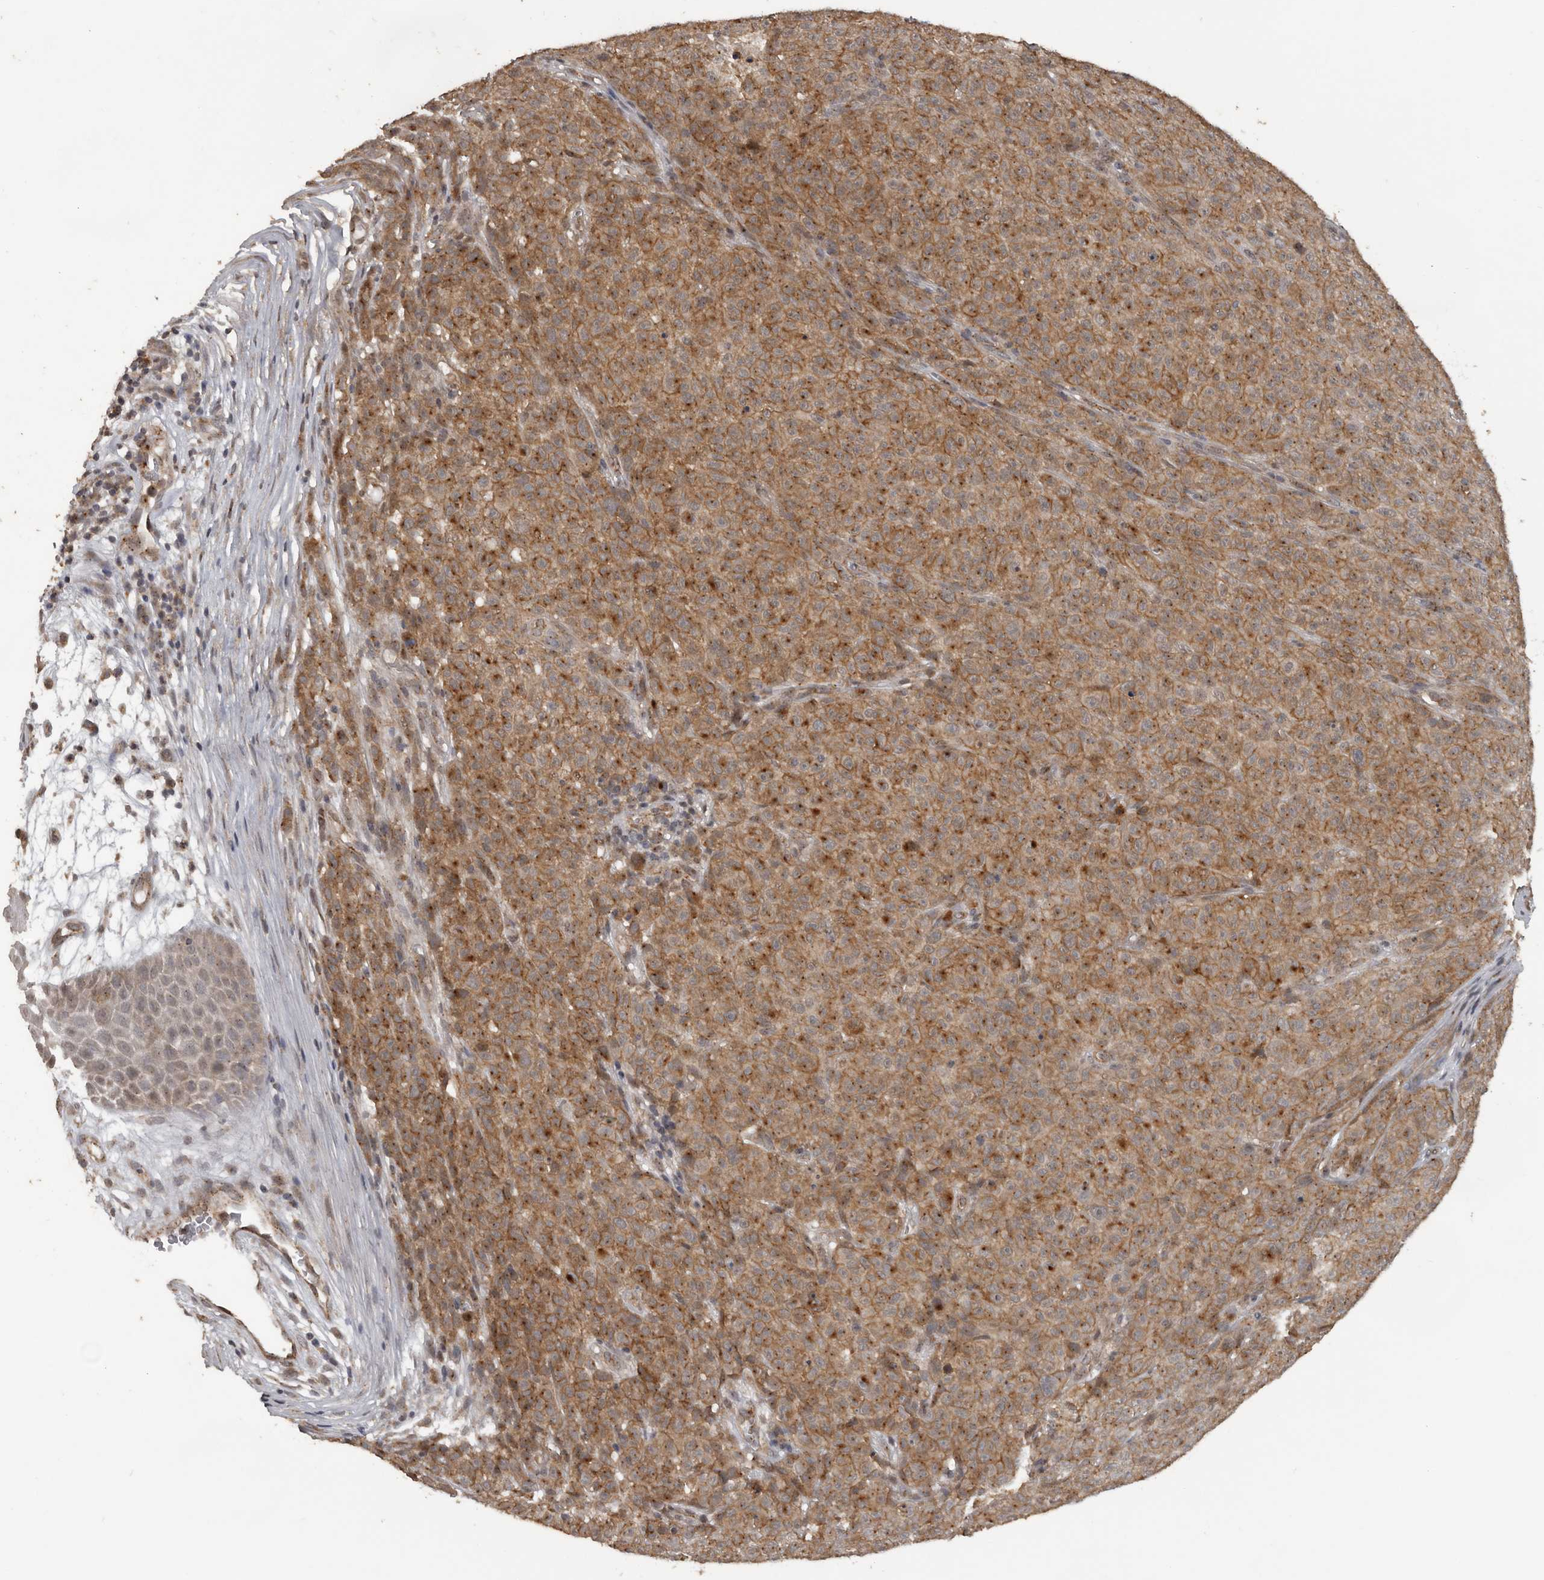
{"staining": {"intensity": "moderate", "quantity": ">75%", "location": "cytoplasmic/membranous"}, "tissue": "melanoma", "cell_type": "Tumor cells", "image_type": "cancer", "snomed": [{"axis": "morphology", "description": "Malignant melanoma, NOS"}, {"axis": "topography", "description": "Skin"}], "caption": "There is medium levels of moderate cytoplasmic/membranous expression in tumor cells of malignant melanoma, as demonstrated by immunohistochemical staining (brown color).", "gene": "CEP350", "patient": {"sex": "female", "age": 82}}